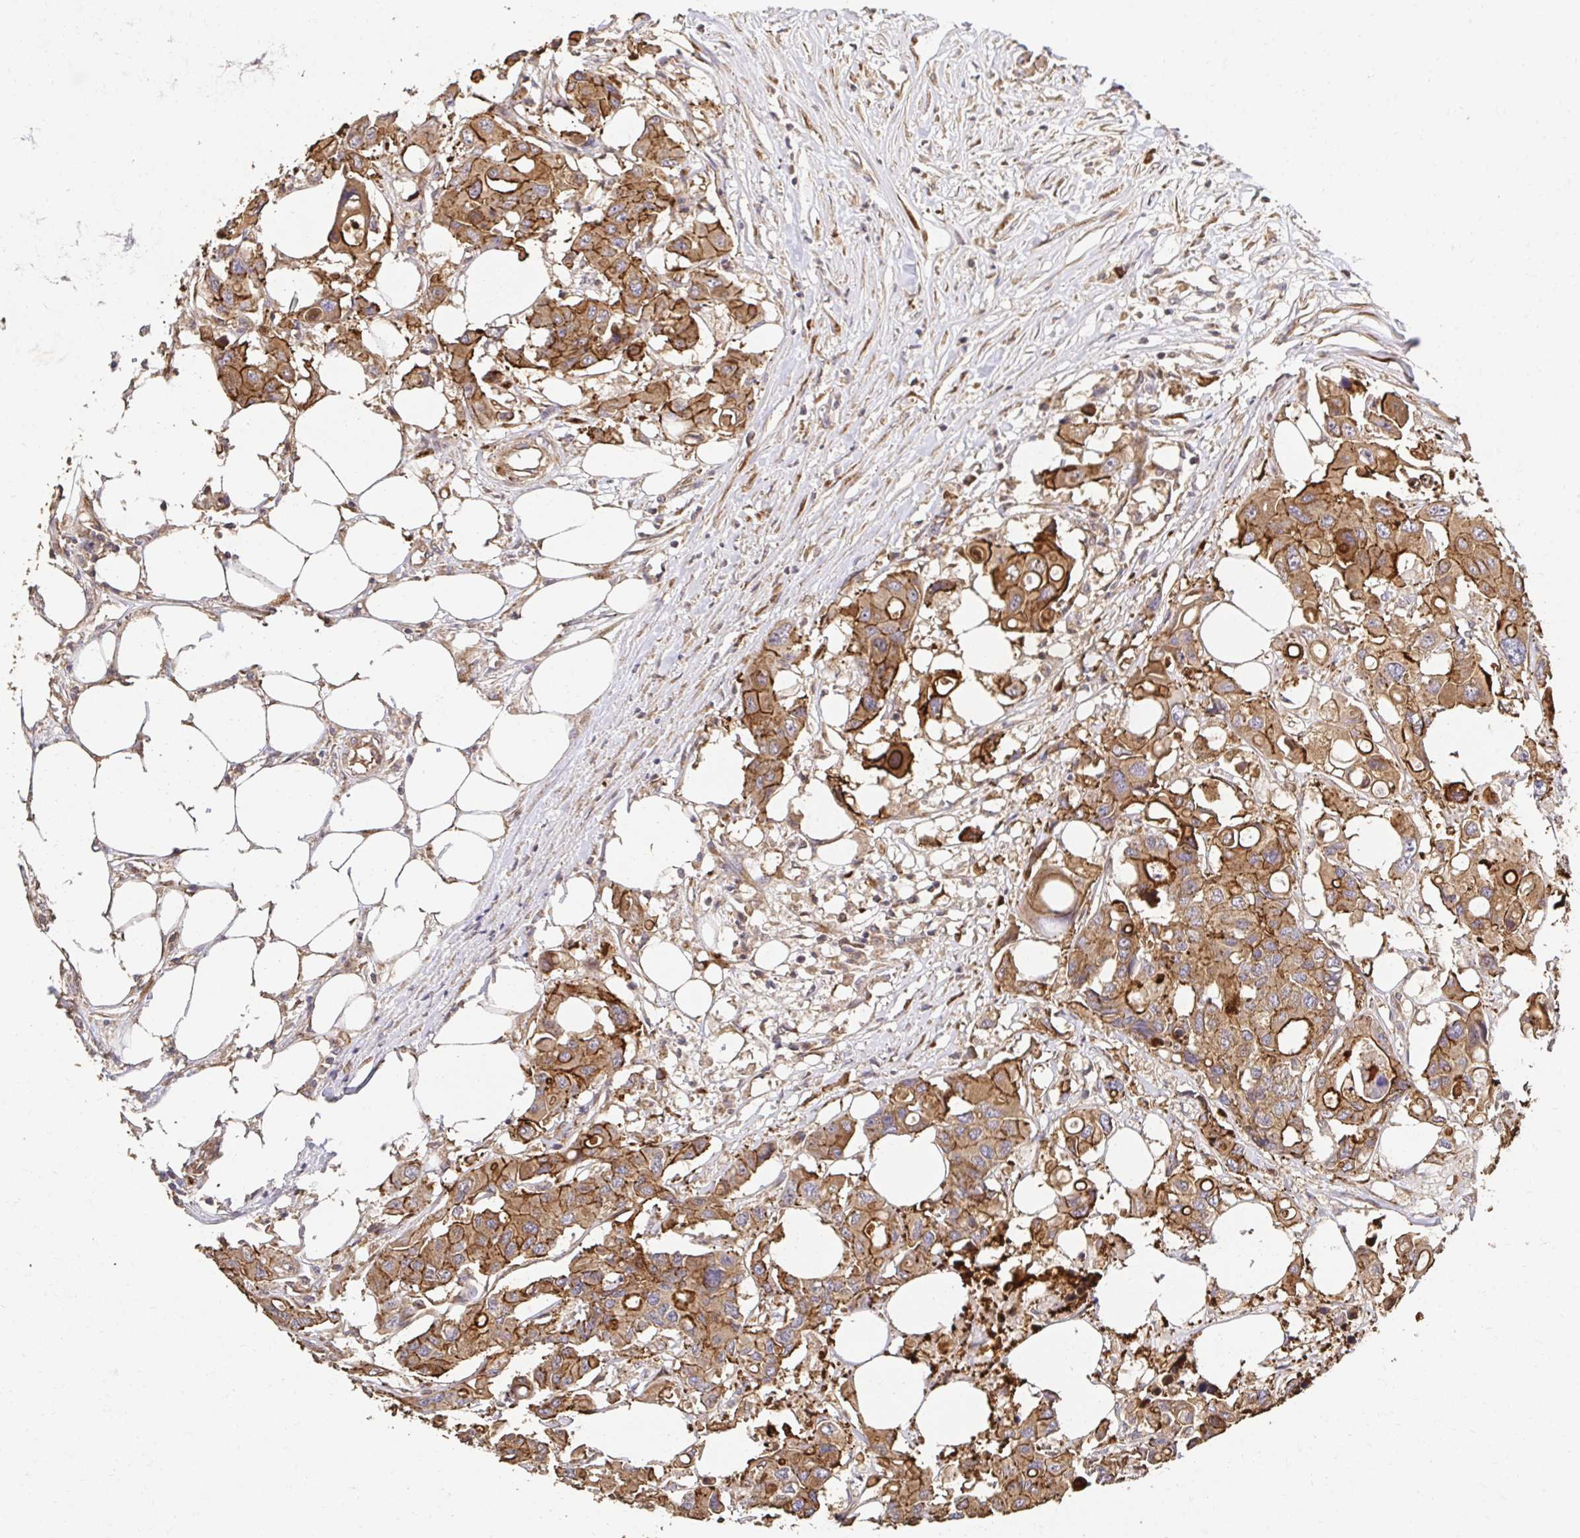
{"staining": {"intensity": "moderate", "quantity": ">75%", "location": "cytoplasmic/membranous"}, "tissue": "colorectal cancer", "cell_type": "Tumor cells", "image_type": "cancer", "snomed": [{"axis": "morphology", "description": "Adenocarcinoma, NOS"}, {"axis": "topography", "description": "Colon"}], "caption": "About >75% of tumor cells in adenocarcinoma (colorectal) exhibit moderate cytoplasmic/membranous protein expression as visualized by brown immunohistochemical staining.", "gene": "APBB1", "patient": {"sex": "male", "age": 77}}